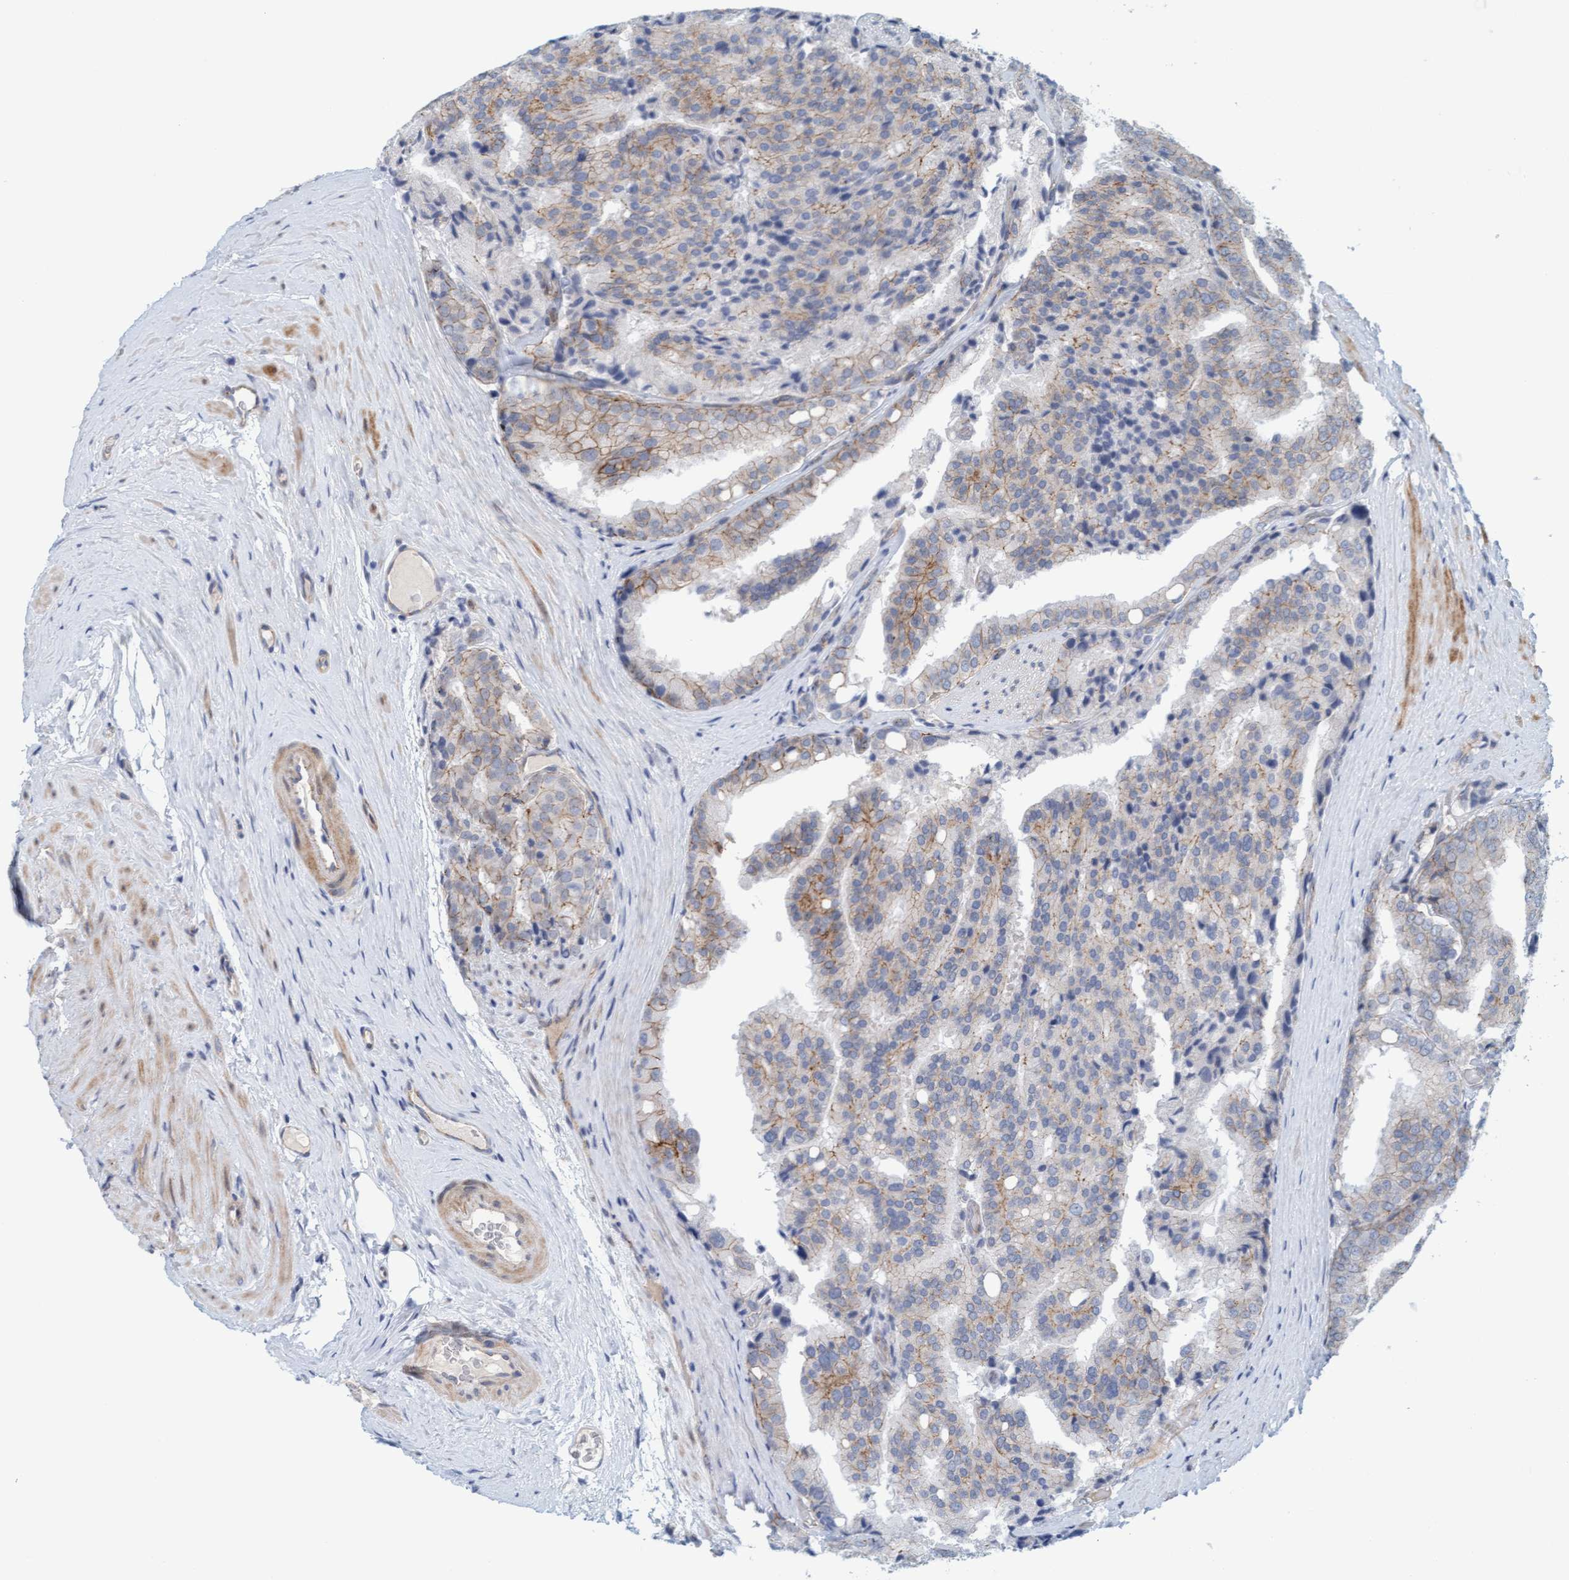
{"staining": {"intensity": "weak", "quantity": "<25%", "location": "cytoplasmic/membranous"}, "tissue": "prostate cancer", "cell_type": "Tumor cells", "image_type": "cancer", "snomed": [{"axis": "morphology", "description": "Adenocarcinoma, High grade"}, {"axis": "topography", "description": "Prostate"}], "caption": "This image is of prostate high-grade adenocarcinoma stained with IHC to label a protein in brown with the nuclei are counter-stained blue. There is no positivity in tumor cells. The staining is performed using DAB brown chromogen with nuclei counter-stained in using hematoxylin.", "gene": "KRBA2", "patient": {"sex": "male", "age": 50}}